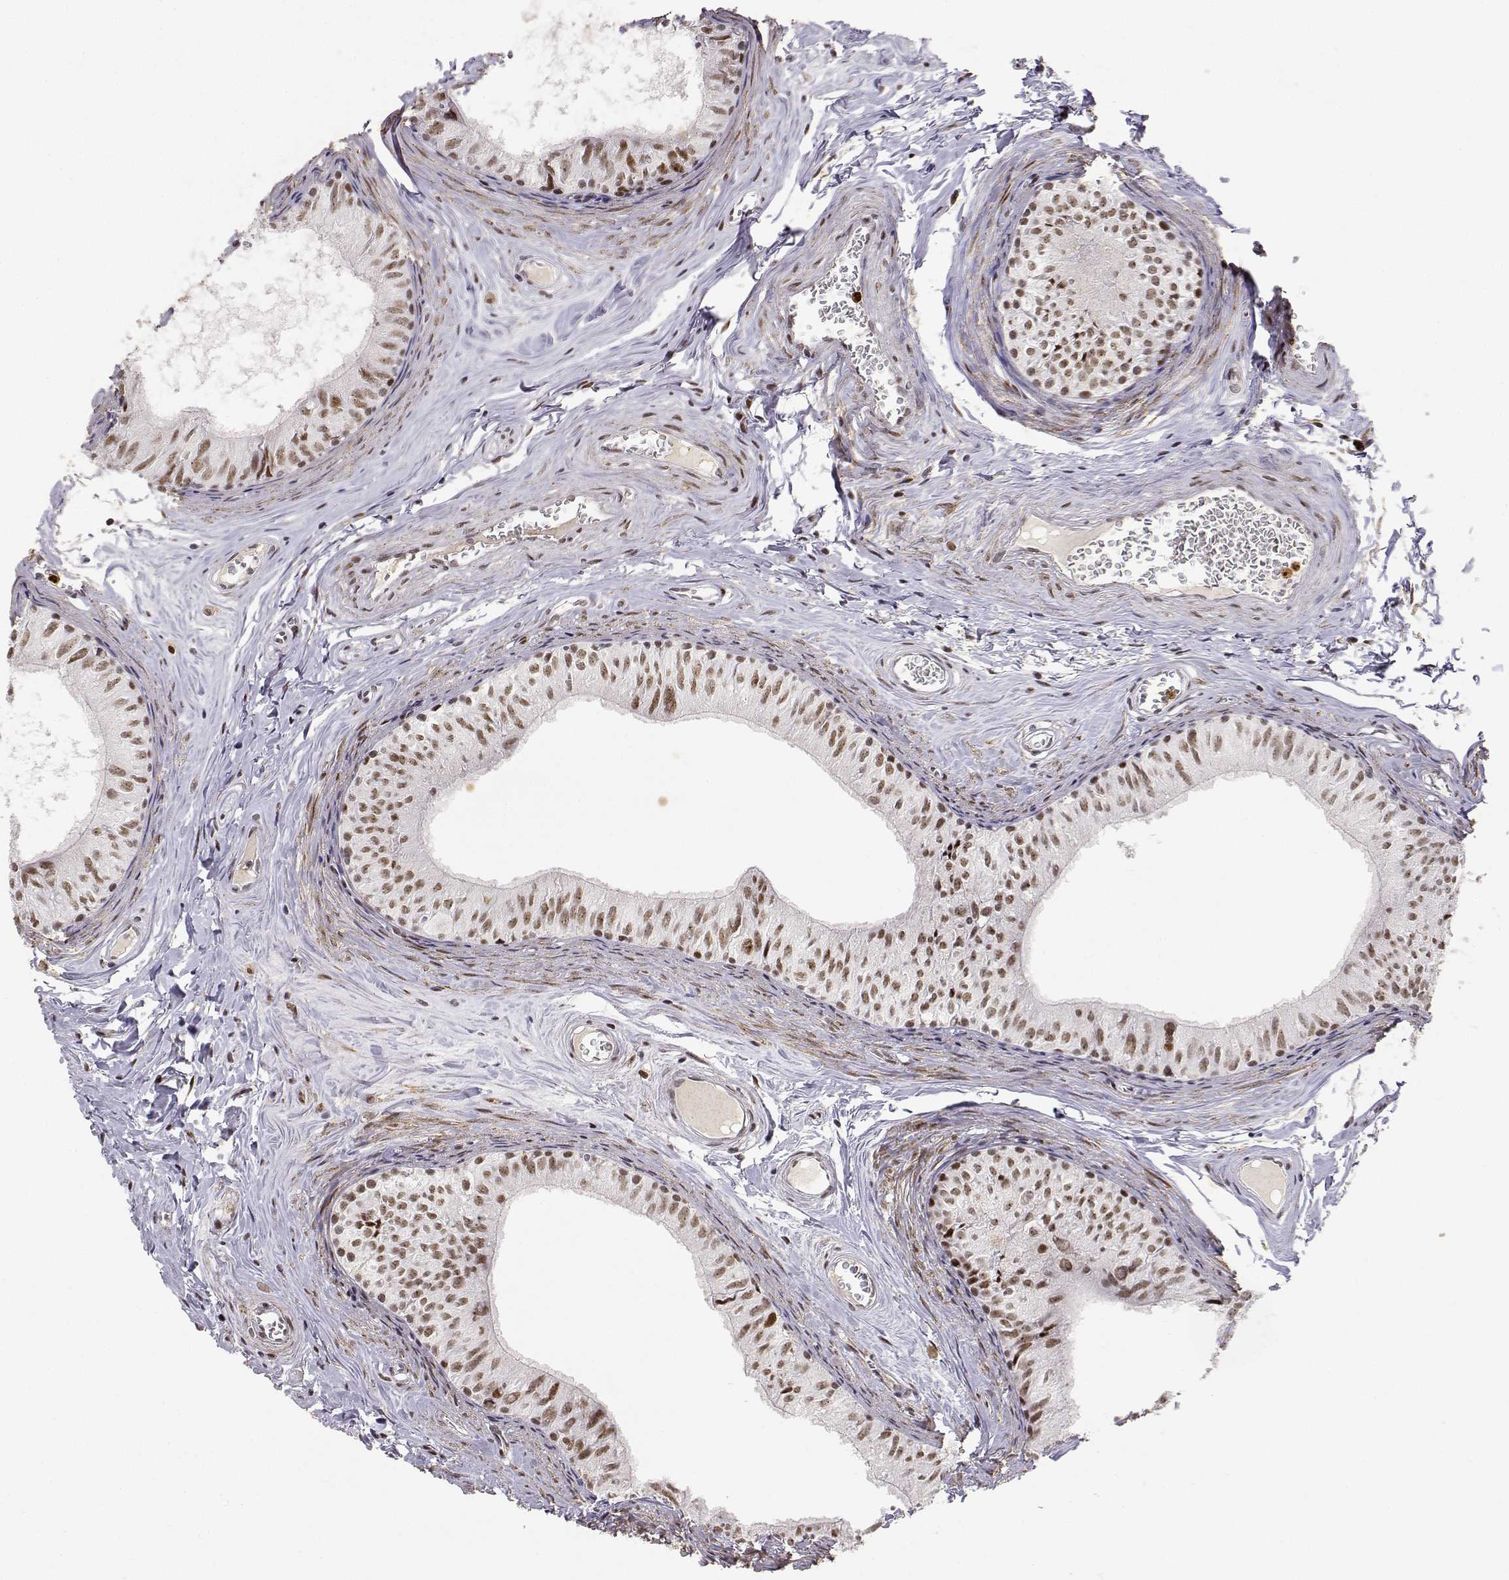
{"staining": {"intensity": "moderate", "quantity": ">75%", "location": "nuclear"}, "tissue": "epididymis", "cell_type": "Glandular cells", "image_type": "normal", "snomed": [{"axis": "morphology", "description": "Normal tissue, NOS"}, {"axis": "topography", "description": "Epididymis"}], "caption": "Human epididymis stained for a protein (brown) exhibits moderate nuclear positive expression in approximately >75% of glandular cells.", "gene": "RSF1", "patient": {"sex": "male", "age": 52}}